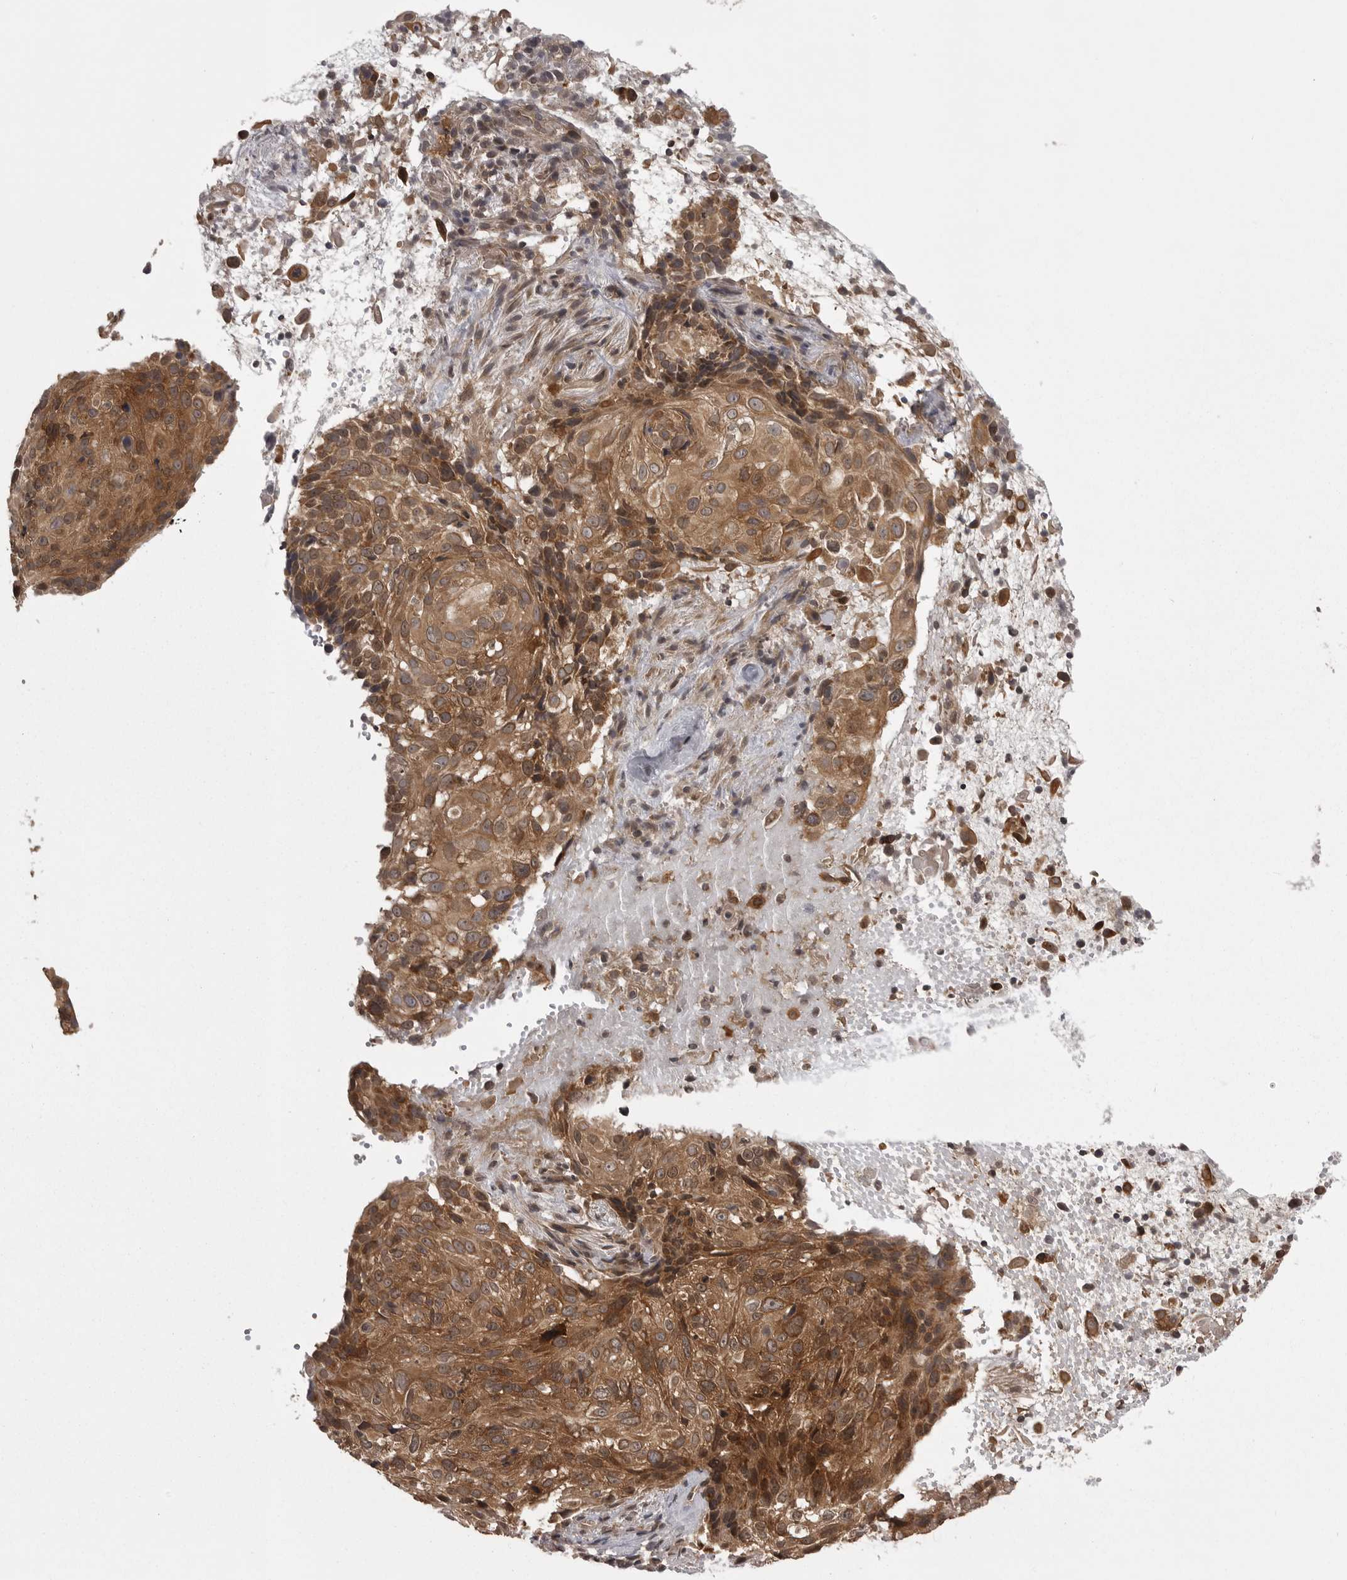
{"staining": {"intensity": "moderate", "quantity": ">75%", "location": "cytoplasmic/membranous"}, "tissue": "cervical cancer", "cell_type": "Tumor cells", "image_type": "cancer", "snomed": [{"axis": "morphology", "description": "Squamous cell carcinoma, NOS"}, {"axis": "topography", "description": "Cervix"}], "caption": "A high-resolution histopathology image shows immunohistochemistry (IHC) staining of cervical squamous cell carcinoma, which shows moderate cytoplasmic/membranous expression in about >75% of tumor cells.", "gene": "STK24", "patient": {"sex": "female", "age": 74}}